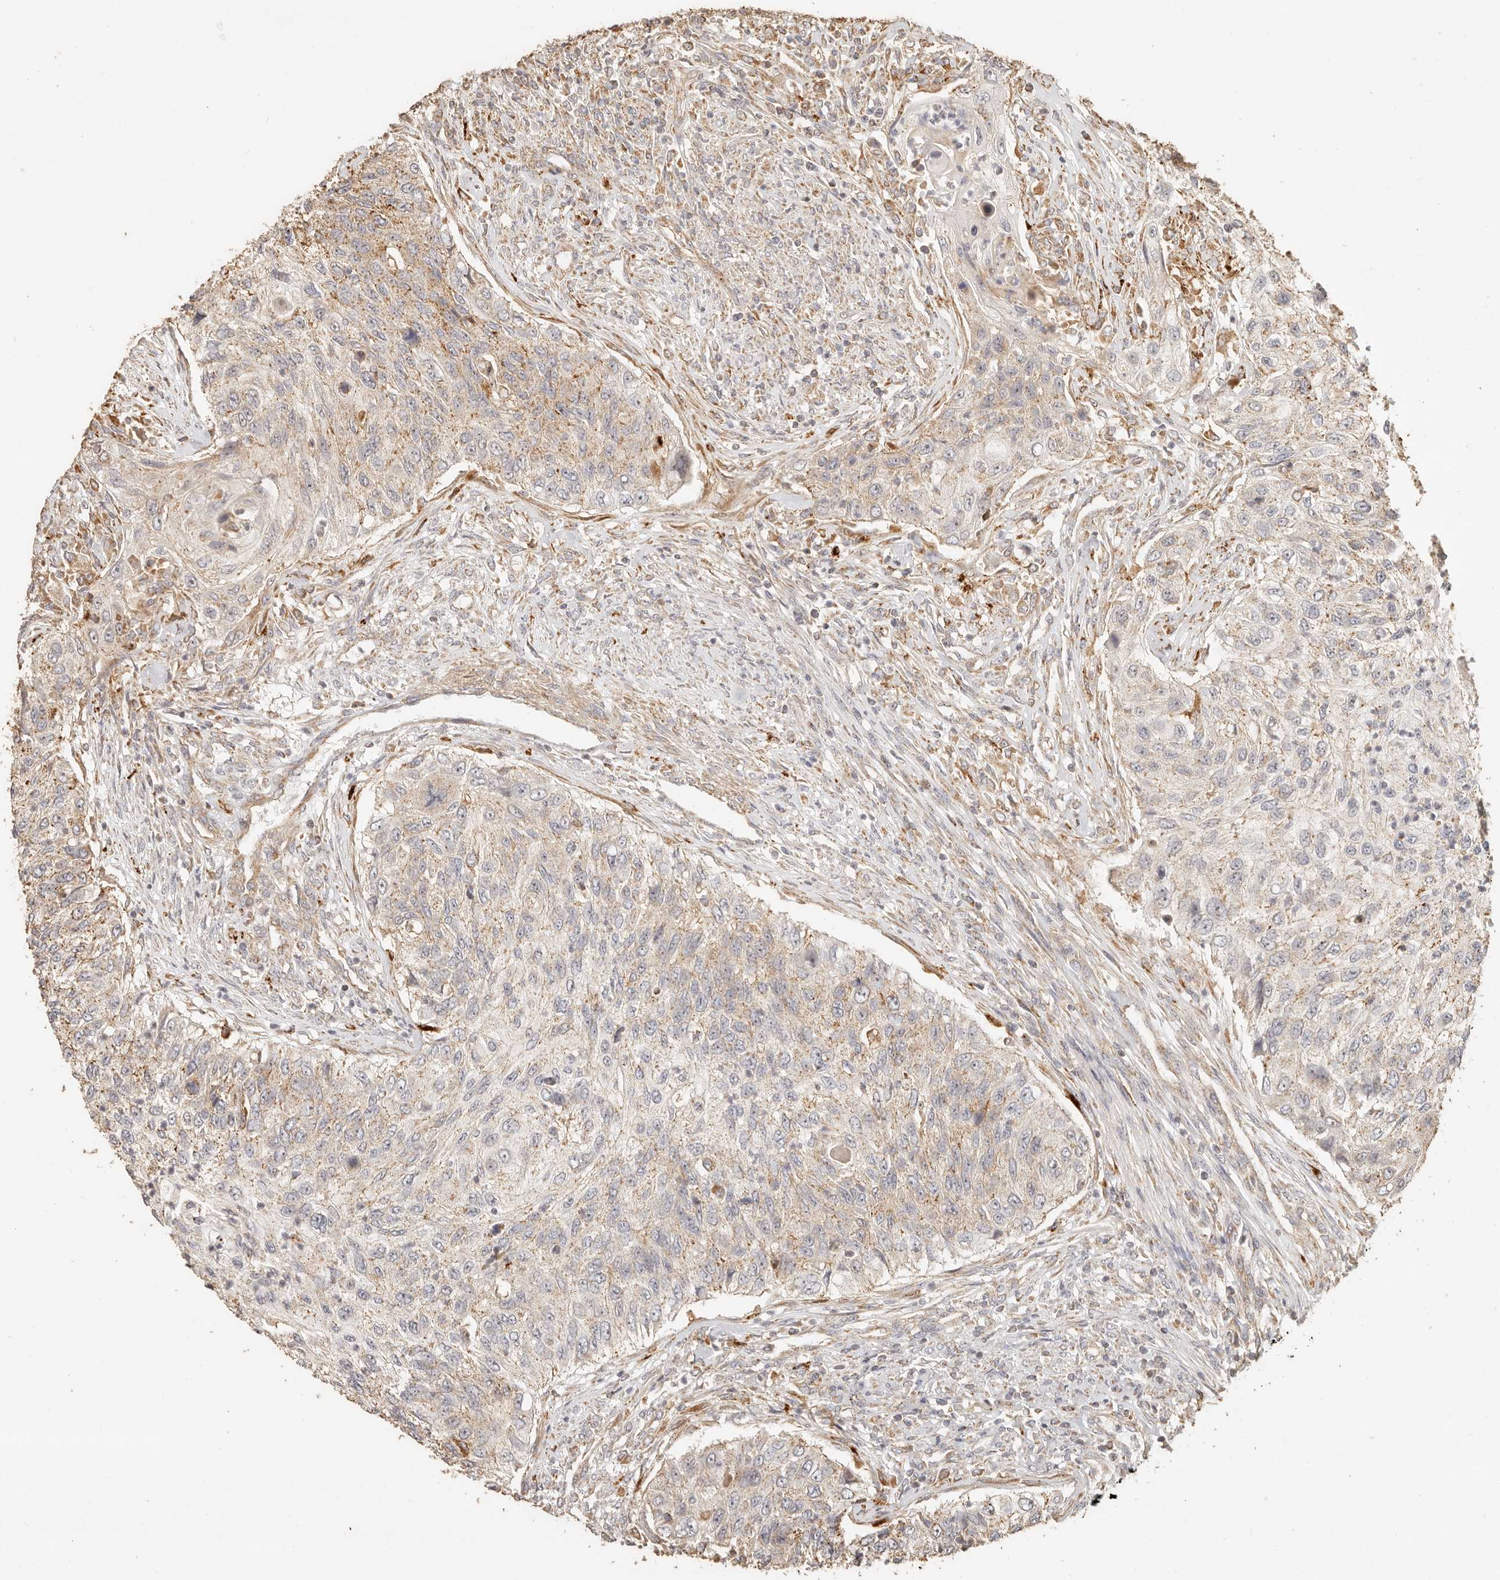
{"staining": {"intensity": "weak", "quantity": "25%-75%", "location": "cytoplasmic/membranous"}, "tissue": "urothelial cancer", "cell_type": "Tumor cells", "image_type": "cancer", "snomed": [{"axis": "morphology", "description": "Urothelial carcinoma, High grade"}, {"axis": "topography", "description": "Urinary bladder"}], "caption": "Human urothelial cancer stained with a protein marker reveals weak staining in tumor cells.", "gene": "PTPN22", "patient": {"sex": "female", "age": 60}}